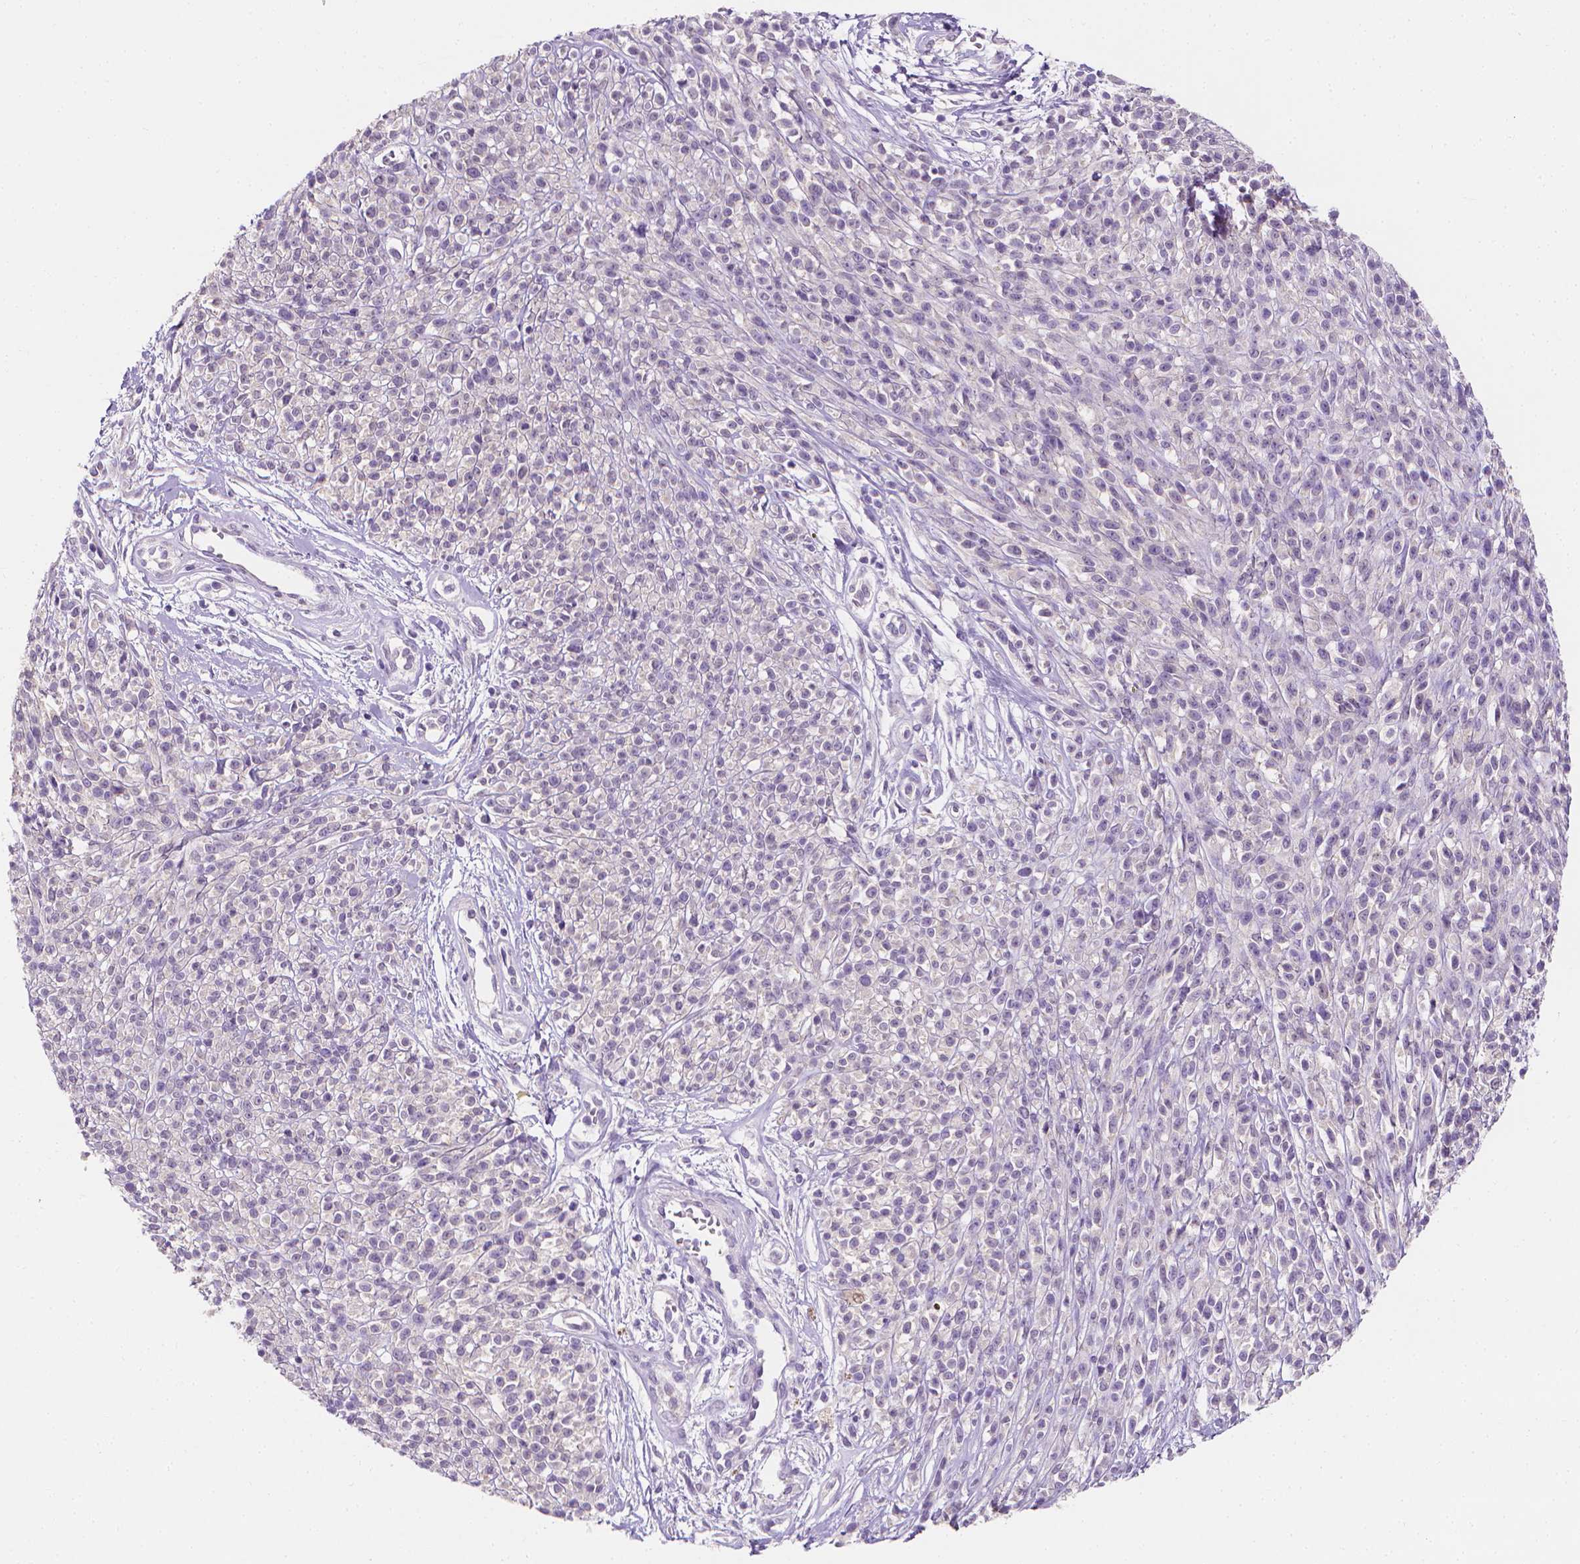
{"staining": {"intensity": "negative", "quantity": "none", "location": "none"}, "tissue": "melanoma", "cell_type": "Tumor cells", "image_type": "cancer", "snomed": [{"axis": "morphology", "description": "Malignant melanoma, NOS"}, {"axis": "topography", "description": "Skin"}, {"axis": "topography", "description": "Skin of trunk"}], "caption": "DAB immunohistochemical staining of human melanoma reveals no significant positivity in tumor cells.", "gene": "FASN", "patient": {"sex": "male", "age": 74}}